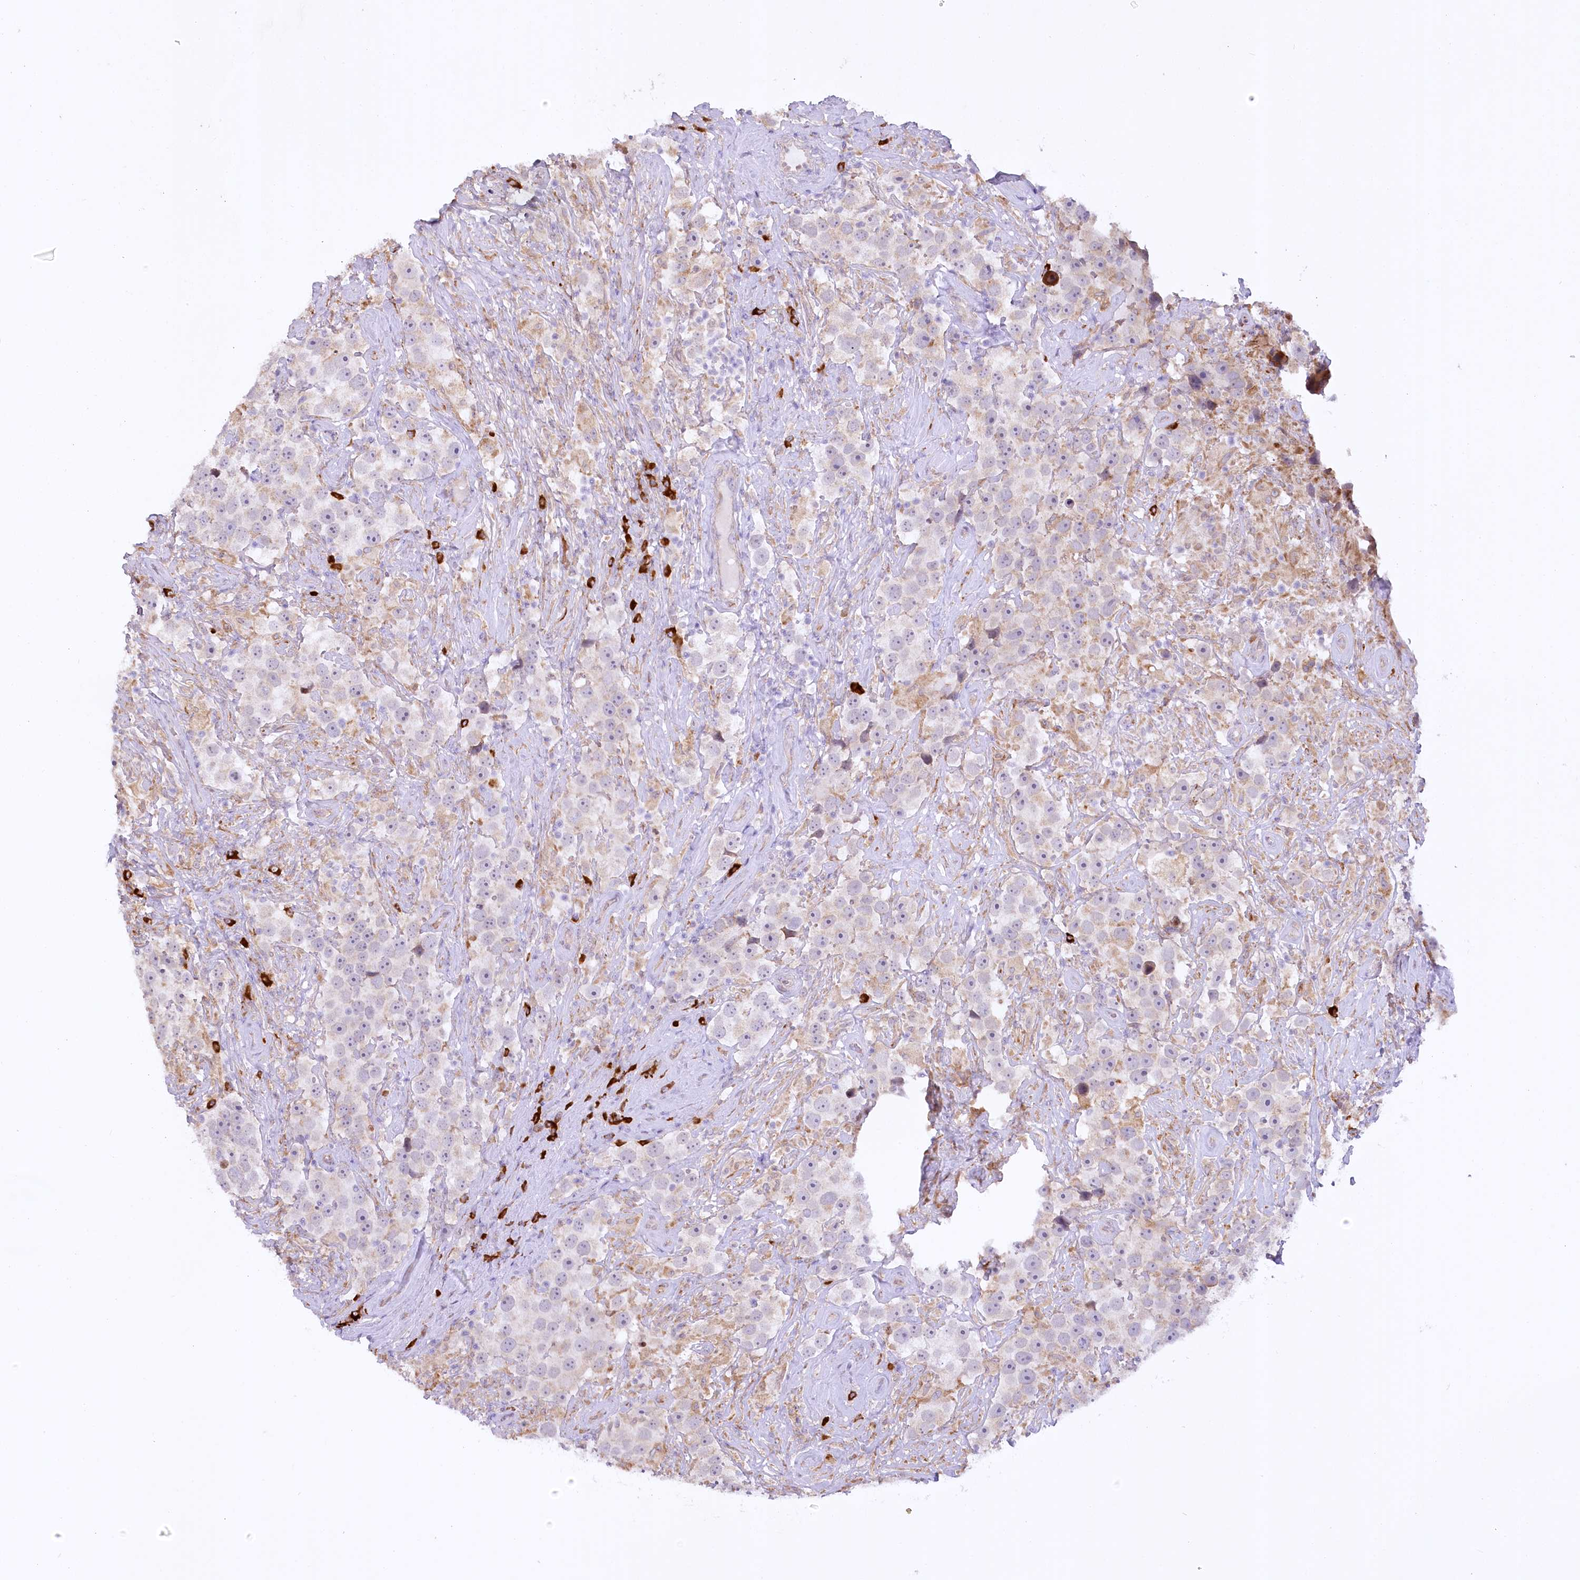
{"staining": {"intensity": "weak", "quantity": "<25%", "location": "cytoplasmic/membranous"}, "tissue": "testis cancer", "cell_type": "Tumor cells", "image_type": "cancer", "snomed": [{"axis": "morphology", "description": "Seminoma, NOS"}, {"axis": "topography", "description": "Testis"}], "caption": "Tumor cells show no significant positivity in seminoma (testis).", "gene": "NCKAP5", "patient": {"sex": "male", "age": 49}}